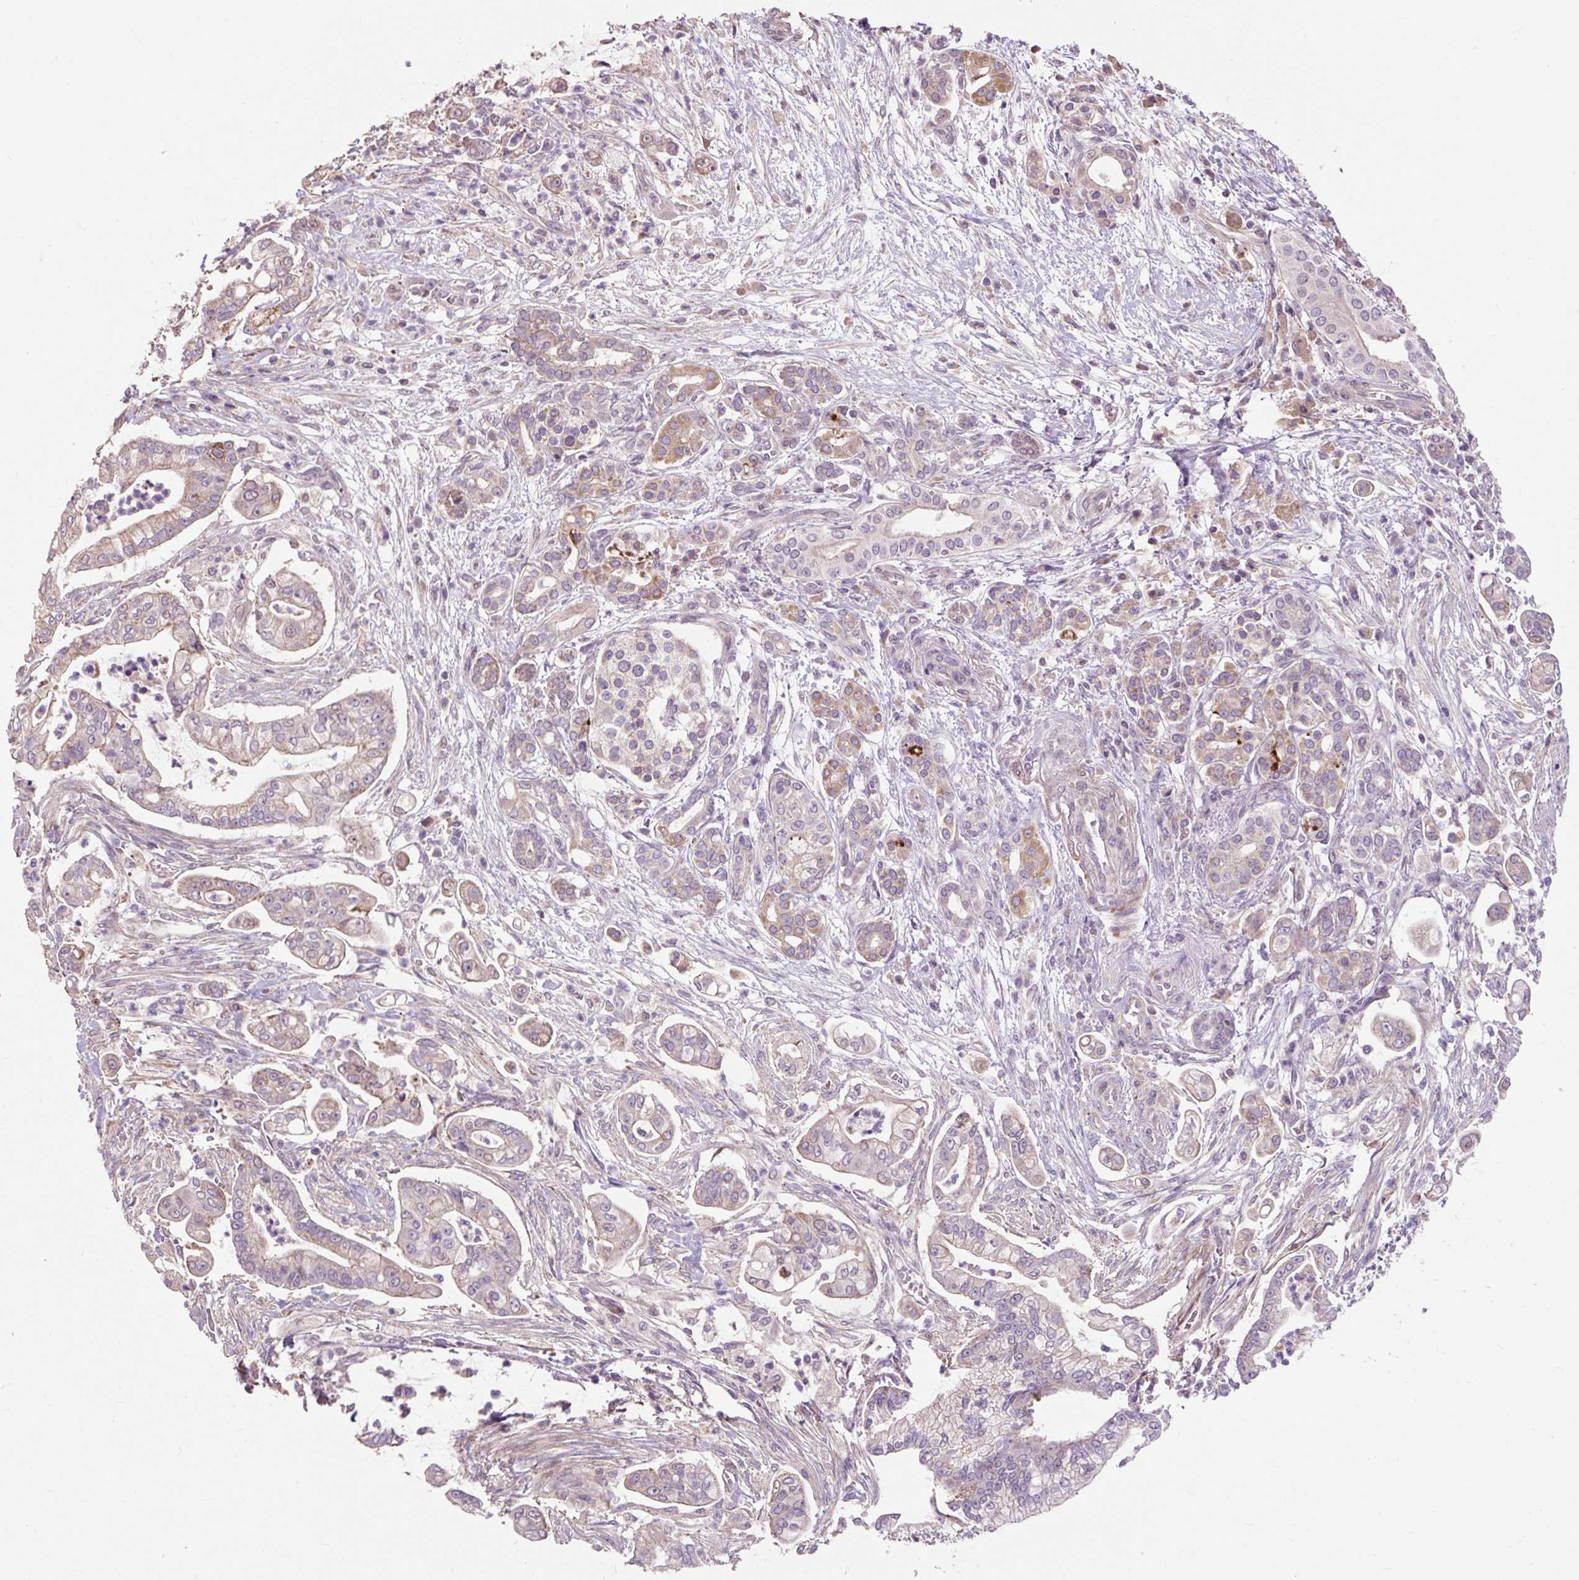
{"staining": {"intensity": "negative", "quantity": "none", "location": "none"}, "tissue": "pancreatic cancer", "cell_type": "Tumor cells", "image_type": "cancer", "snomed": [{"axis": "morphology", "description": "Adenocarcinoma, NOS"}, {"axis": "topography", "description": "Pancreas"}], "caption": "Pancreatic cancer (adenocarcinoma) was stained to show a protein in brown. There is no significant staining in tumor cells.", "gene": "PRIMPOL", "patient": {"sex": "female", "age": 69}}